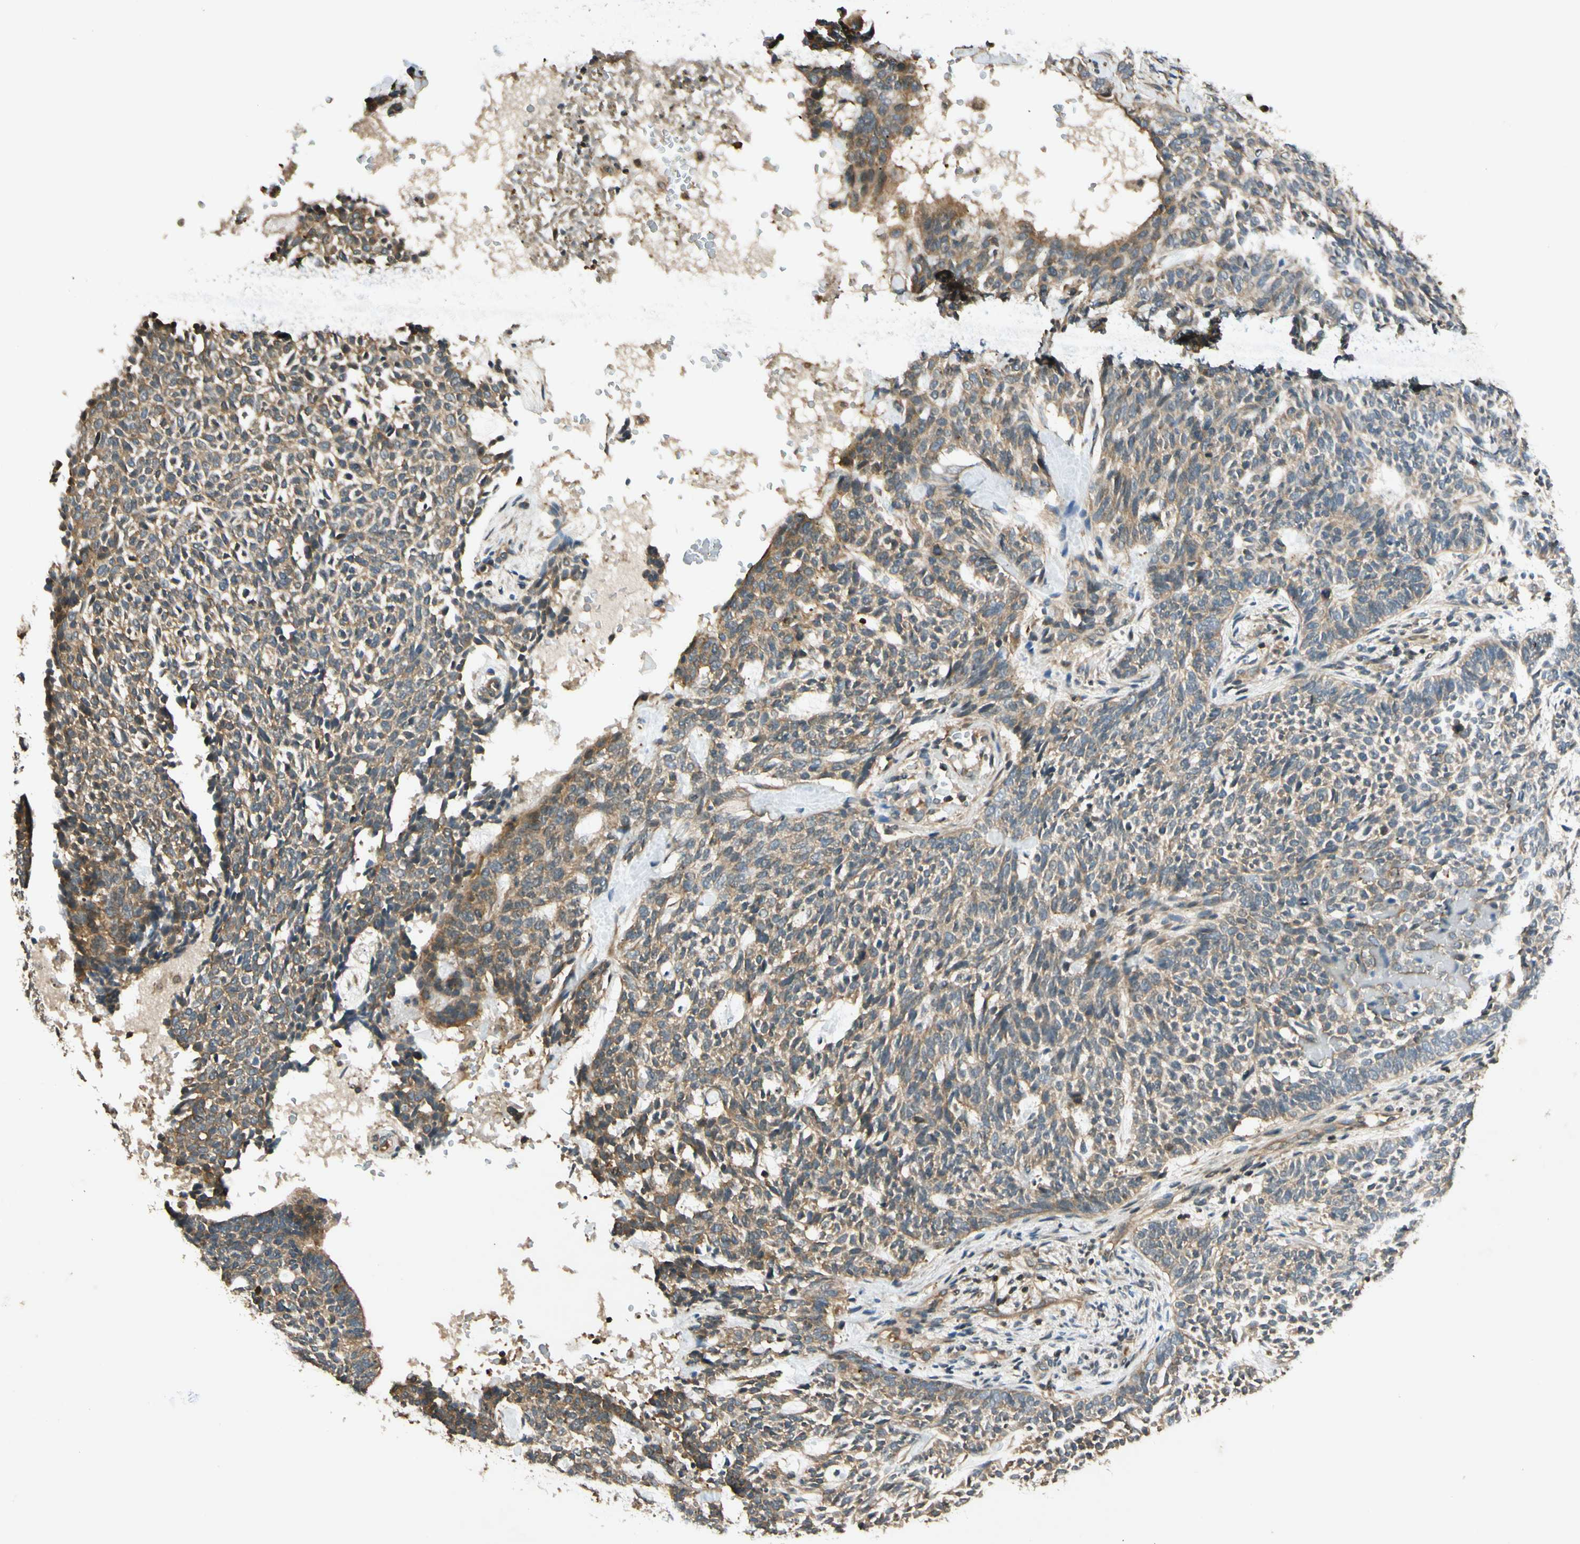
{"staining": {"intensity": "moderate", "quantity": "25%-75%", "location": "cytoplasmic/membranous"}, "tissue": "skin cancer", "cell_type": "Tumor cells", "image_type": "cancer", "snomed": [{"axis": "morphology", "description": "Basal cell carcinoma"}, {"axis": "topography", "description": "Skin"}], "caption": "Skin cancer (basal cell carcinoma) stained for a protein (brown) displays moderate cytoplasmic/membranous positive expression in approximately 25%-75% of tumor cells.", "gene": "EPHA8", "patient": {"sex": "male", "age": 87}}